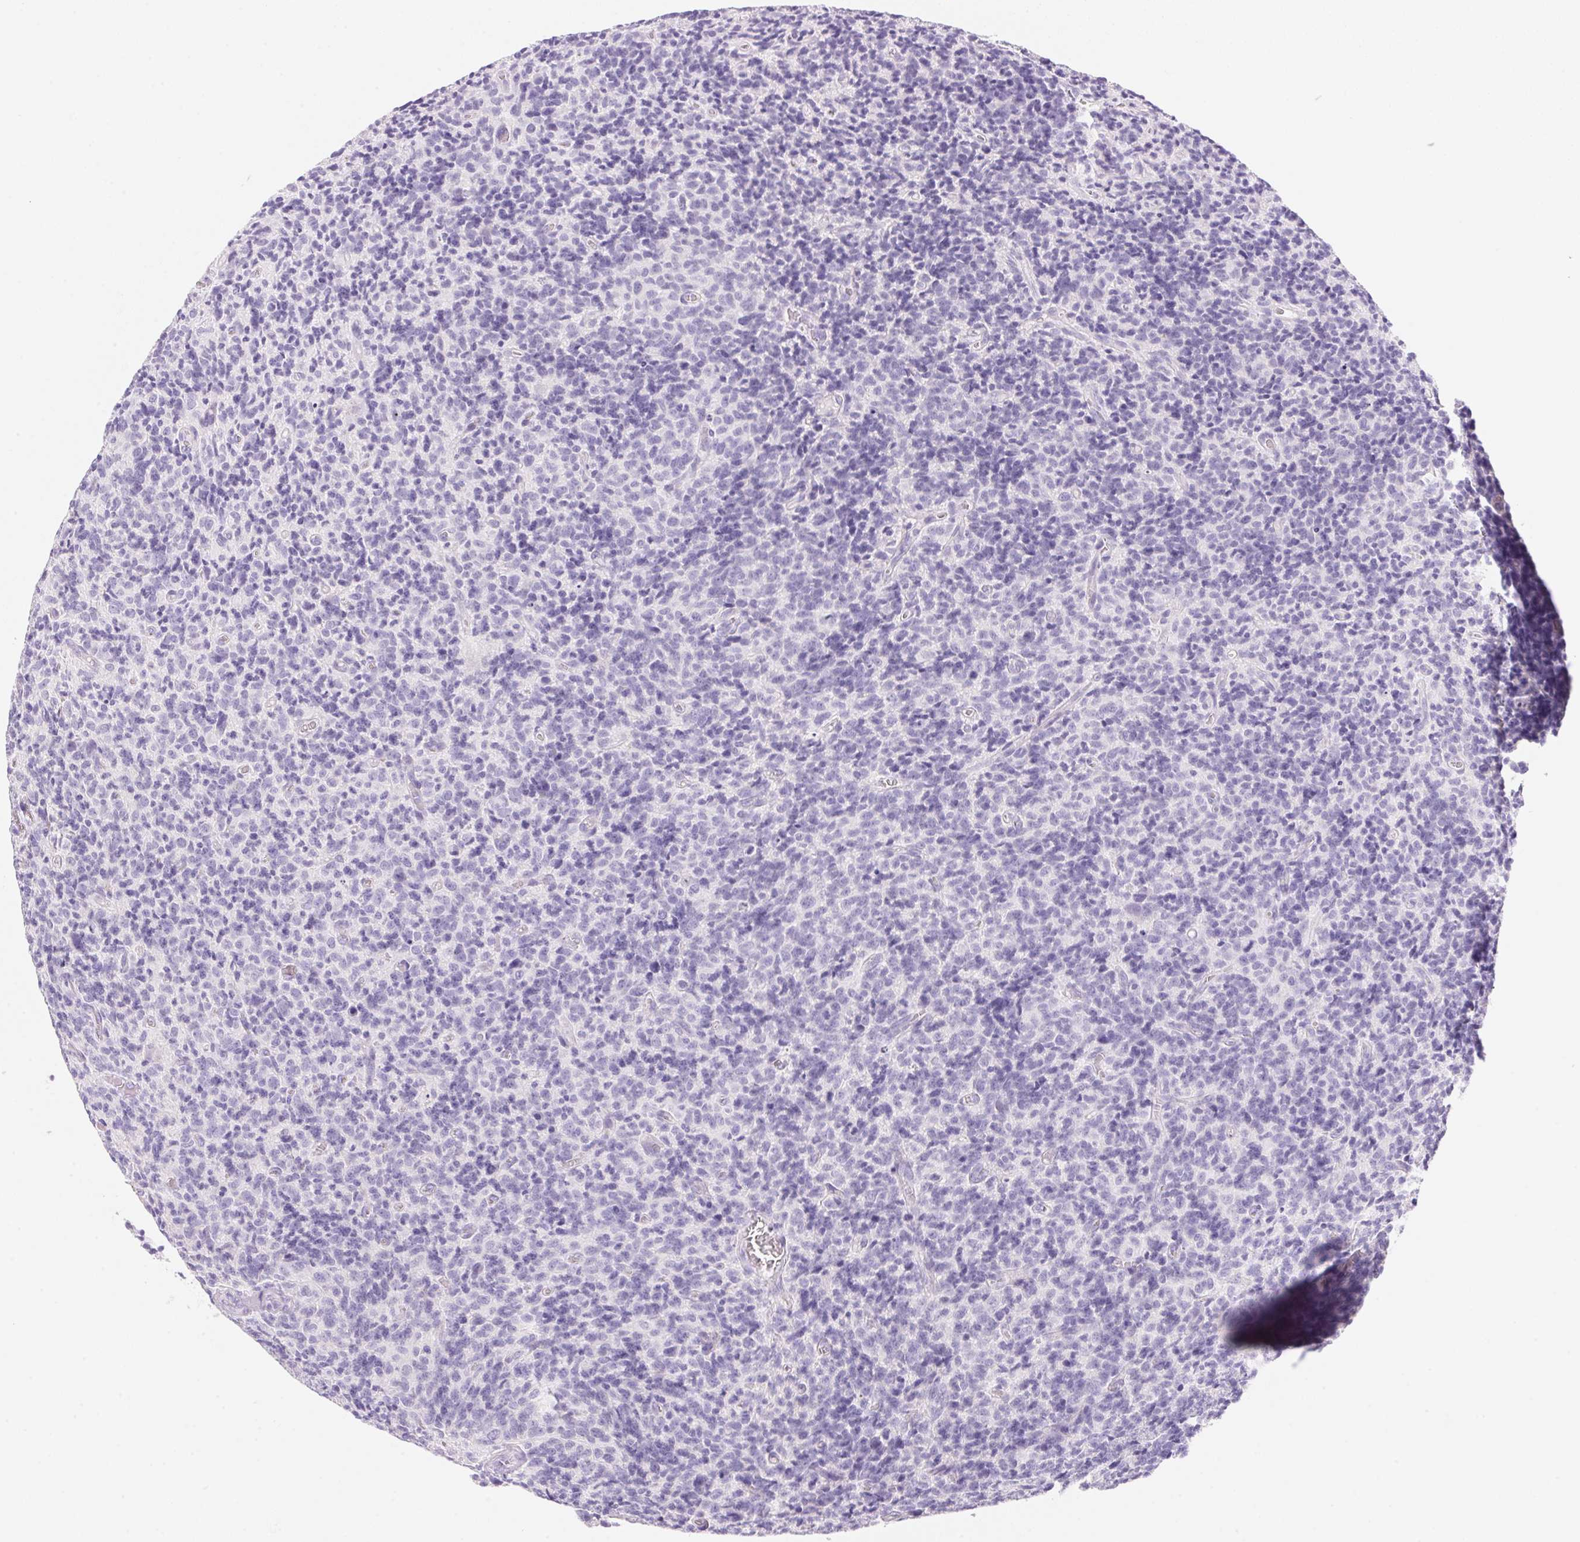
{"staining": {"intensity": "negative", "quantity": "none", "location": "none"}, "tissue": "glioma", "cell_type": "Tumor cells", "image_type": "cancer", "snomed": [{"axis": "morphology", "description": "Glioma, malignant, High grade"}, {"axis": "topography", "description": "Brain"}], "caption": "High power microscopy histopathology image of an IHC image of malignant high-grade glioma, revealing no significant positivity in tumor cells. Brightfield microscopy of immunohistochemistry (IHC) stained with DAB (brown) and hematoxylin (blue), captured at high magnification.", "gene": "DHCR24", "patient": {"sex": "male", "age": 76}}